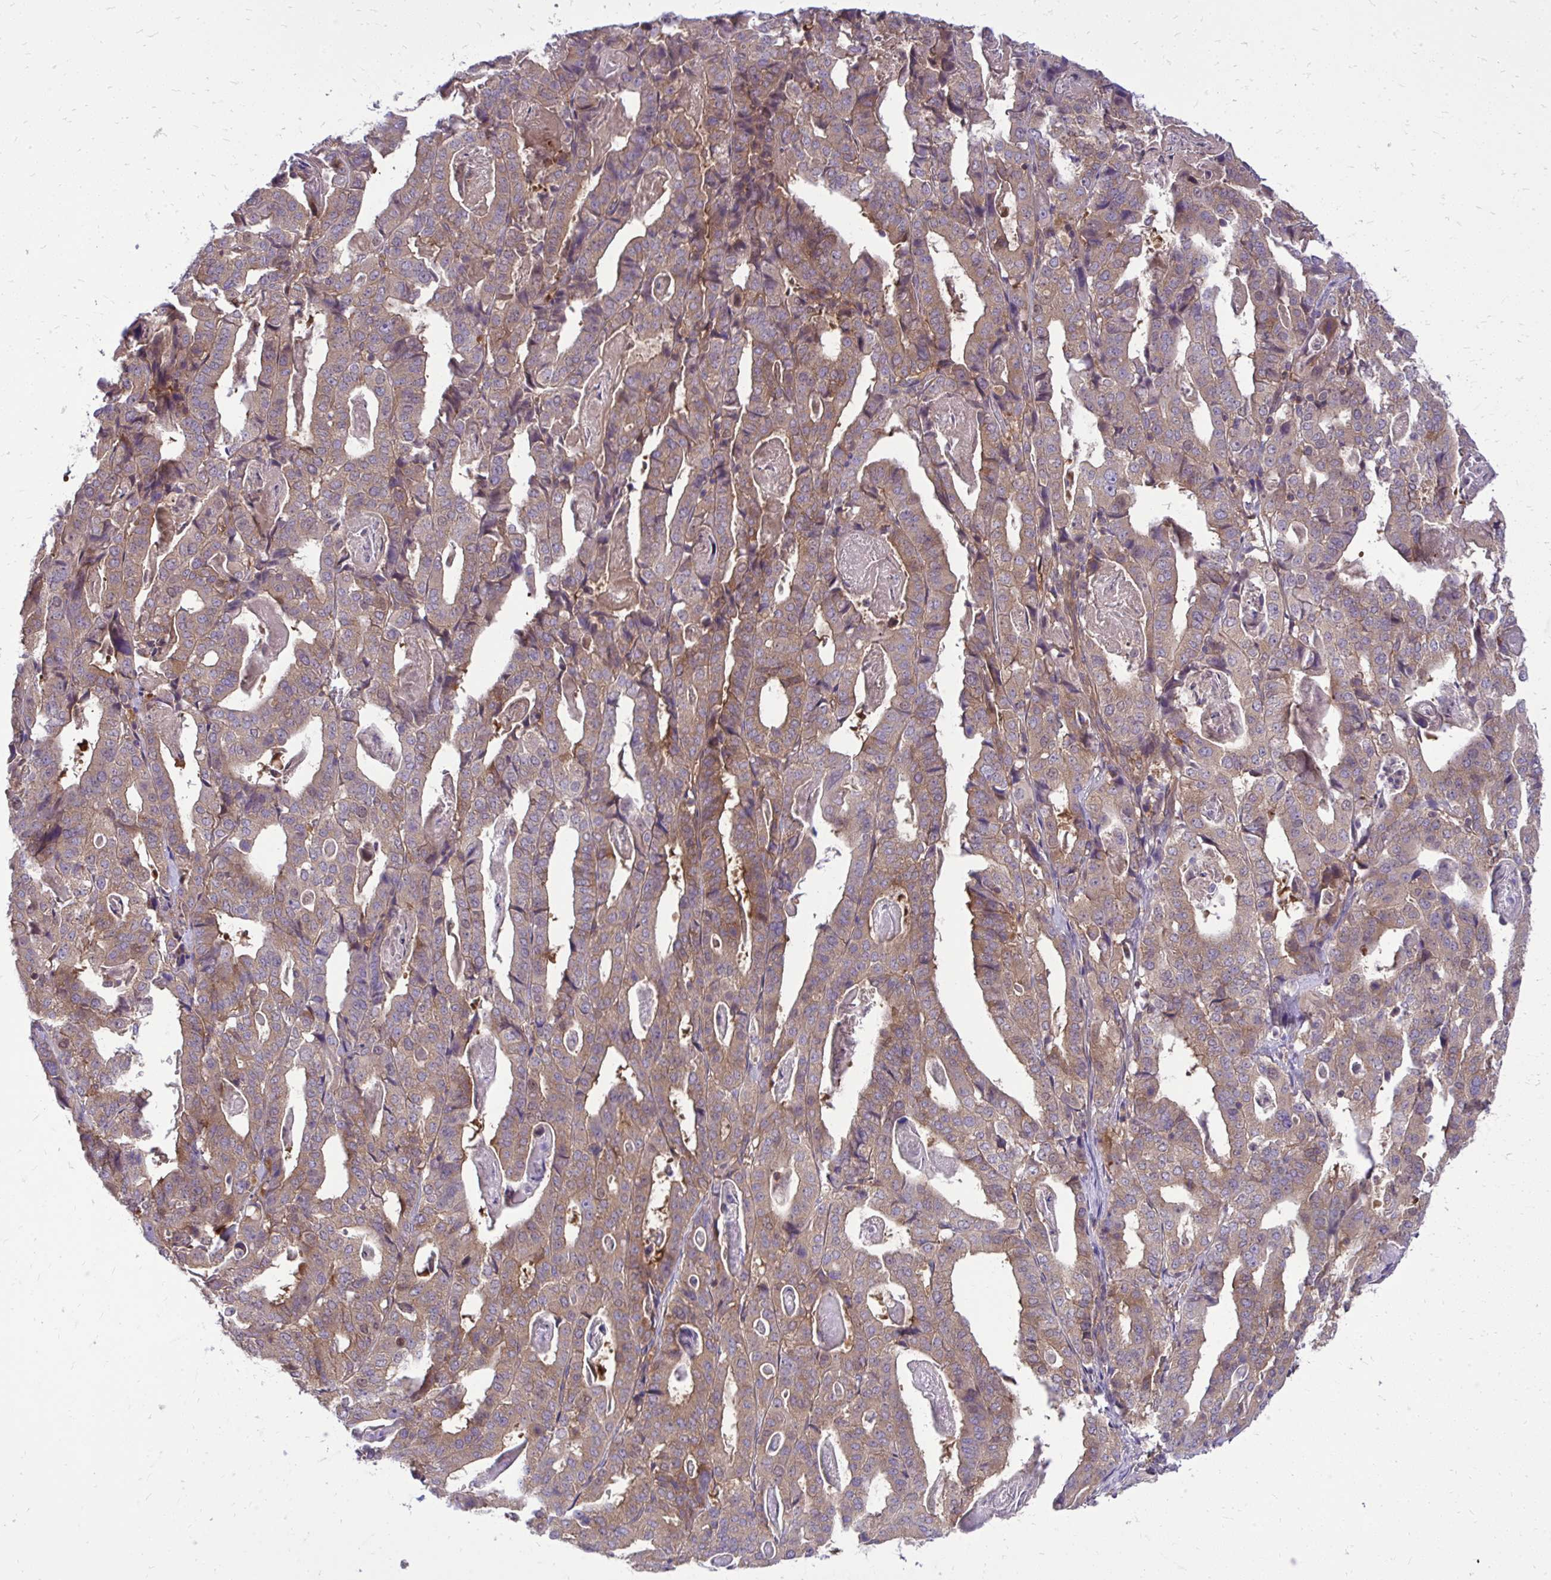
{"staining": {"intensity": "moderate", "quantity": ">75%", "location": "cytoplasmic/membranous"}, "tissue": "stomach cancer", "cell_type": "Tumor cells", "image_type": "cancer", "snomed": [{"axis": "morphology", "description": "Adenocarcinoma, NOS"}, {"axis": "topography", "description": "Stomach"}], "caption": "Adenocarcinoma (stomach) was stained to show a protein in brown. There is medium levels of moderate cytoplasmic/membranous staining in about >75% of tumor cells. (DAB IHC with brightfield microscopy, high magnification).", "gene": "PPP5C", "patient": {"sex": "male", "age": 48}}